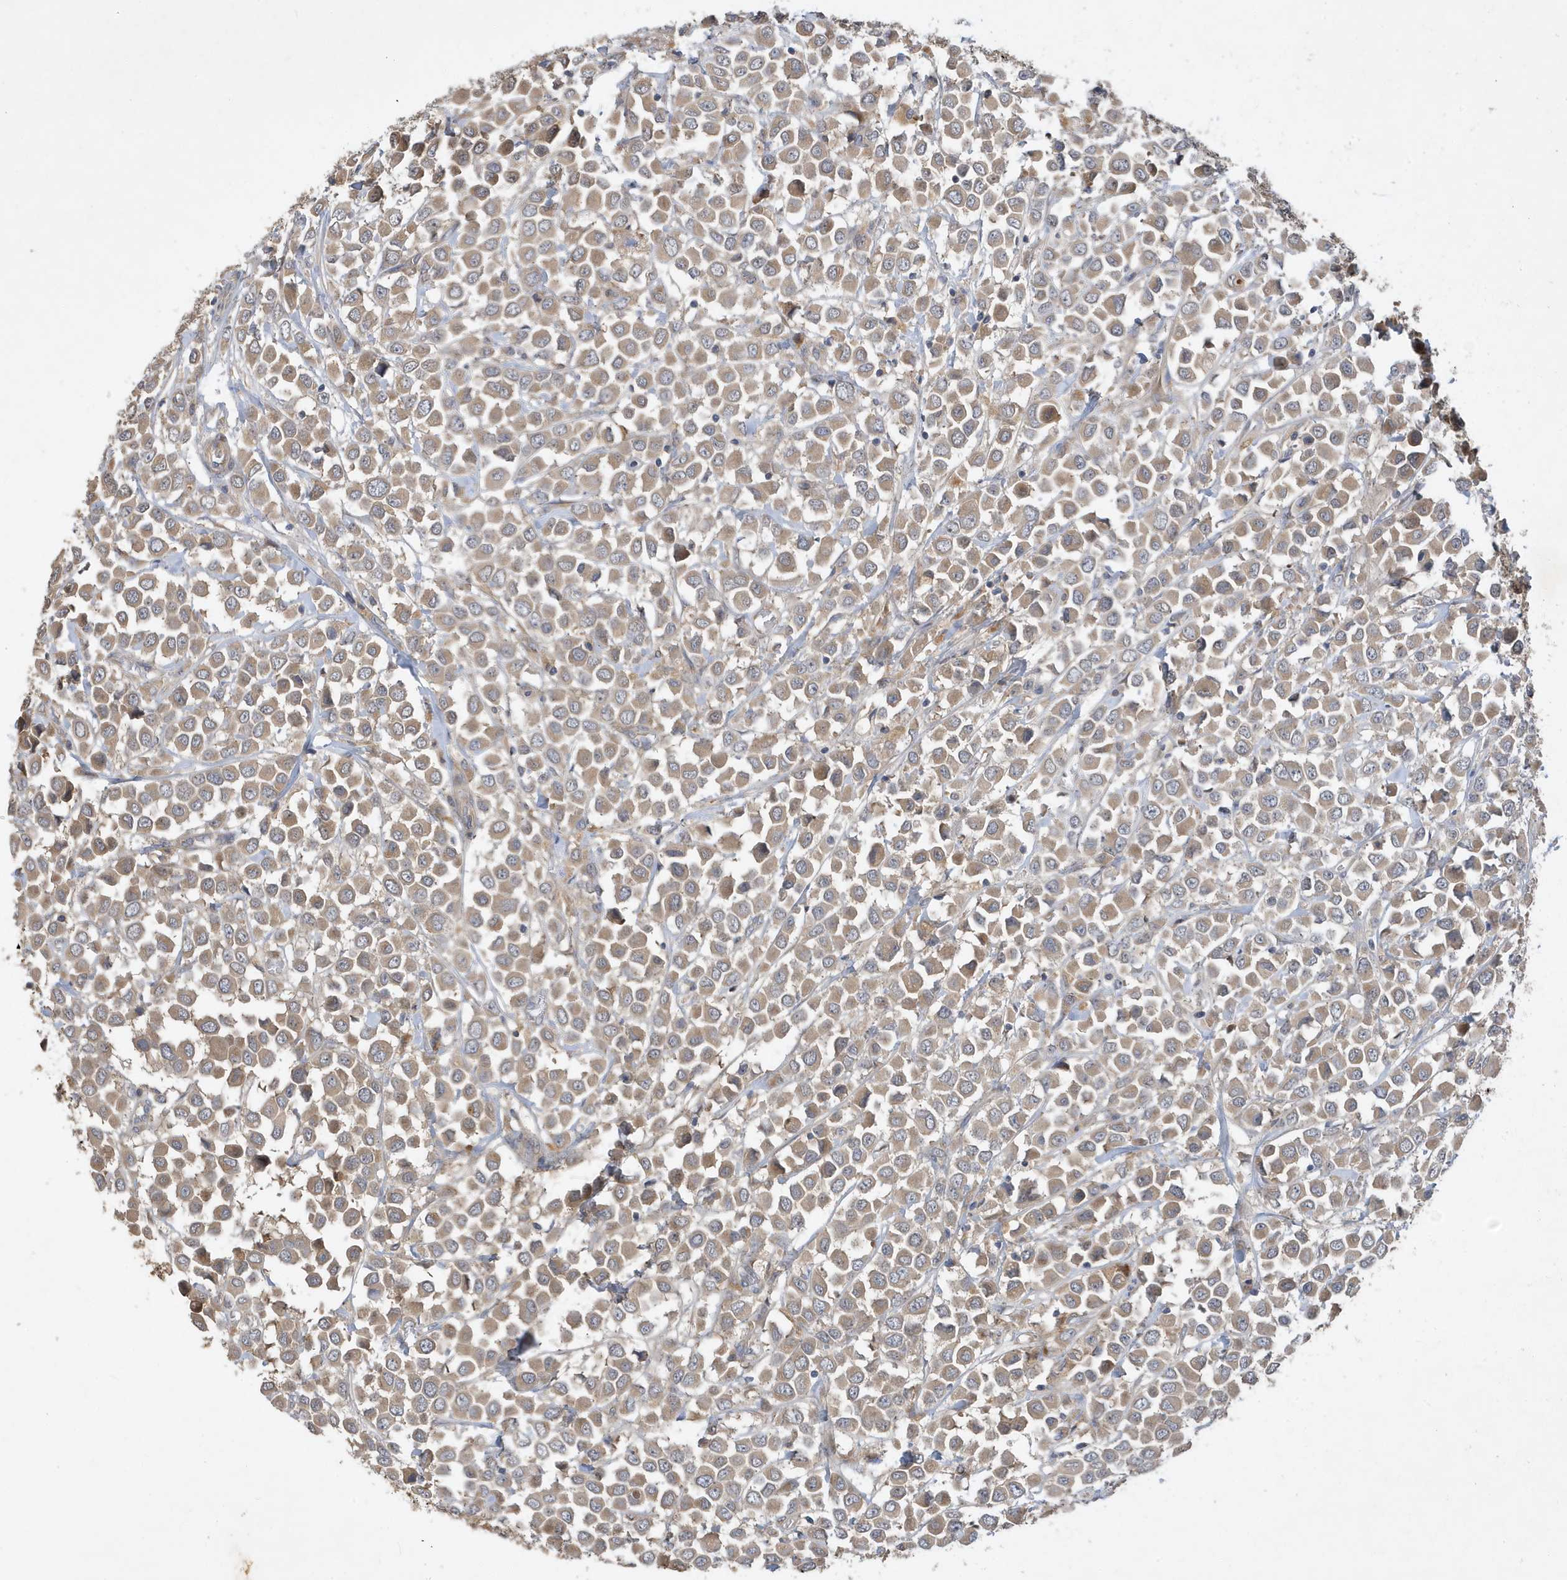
{"staining": {"intensity": "weak", "quantity": ">75%", "location": "cytoplasmic/membranous"}, "tissue": "breast cancer", "cell_type": "Tumor cells", "image_type": "cancer", "snomed": [{"axis": "morphology", "description": "Duct carcinoma"}, {"axis": "topography", "description": "Breast"}], "caption": "Immunohistochemistry histopathology image of neoplastic tissue: human invasive ductal carcinoma (breast) stained using immunohistochemistry displays low levels of weak protein expression localized specifically in the cytoplasmic/membranous of tumor cells, appearing as a cytoplasmic/membranous brown color.", "gene": "LAPTM4A", "patient": {"sex": "female", "age": 61}}